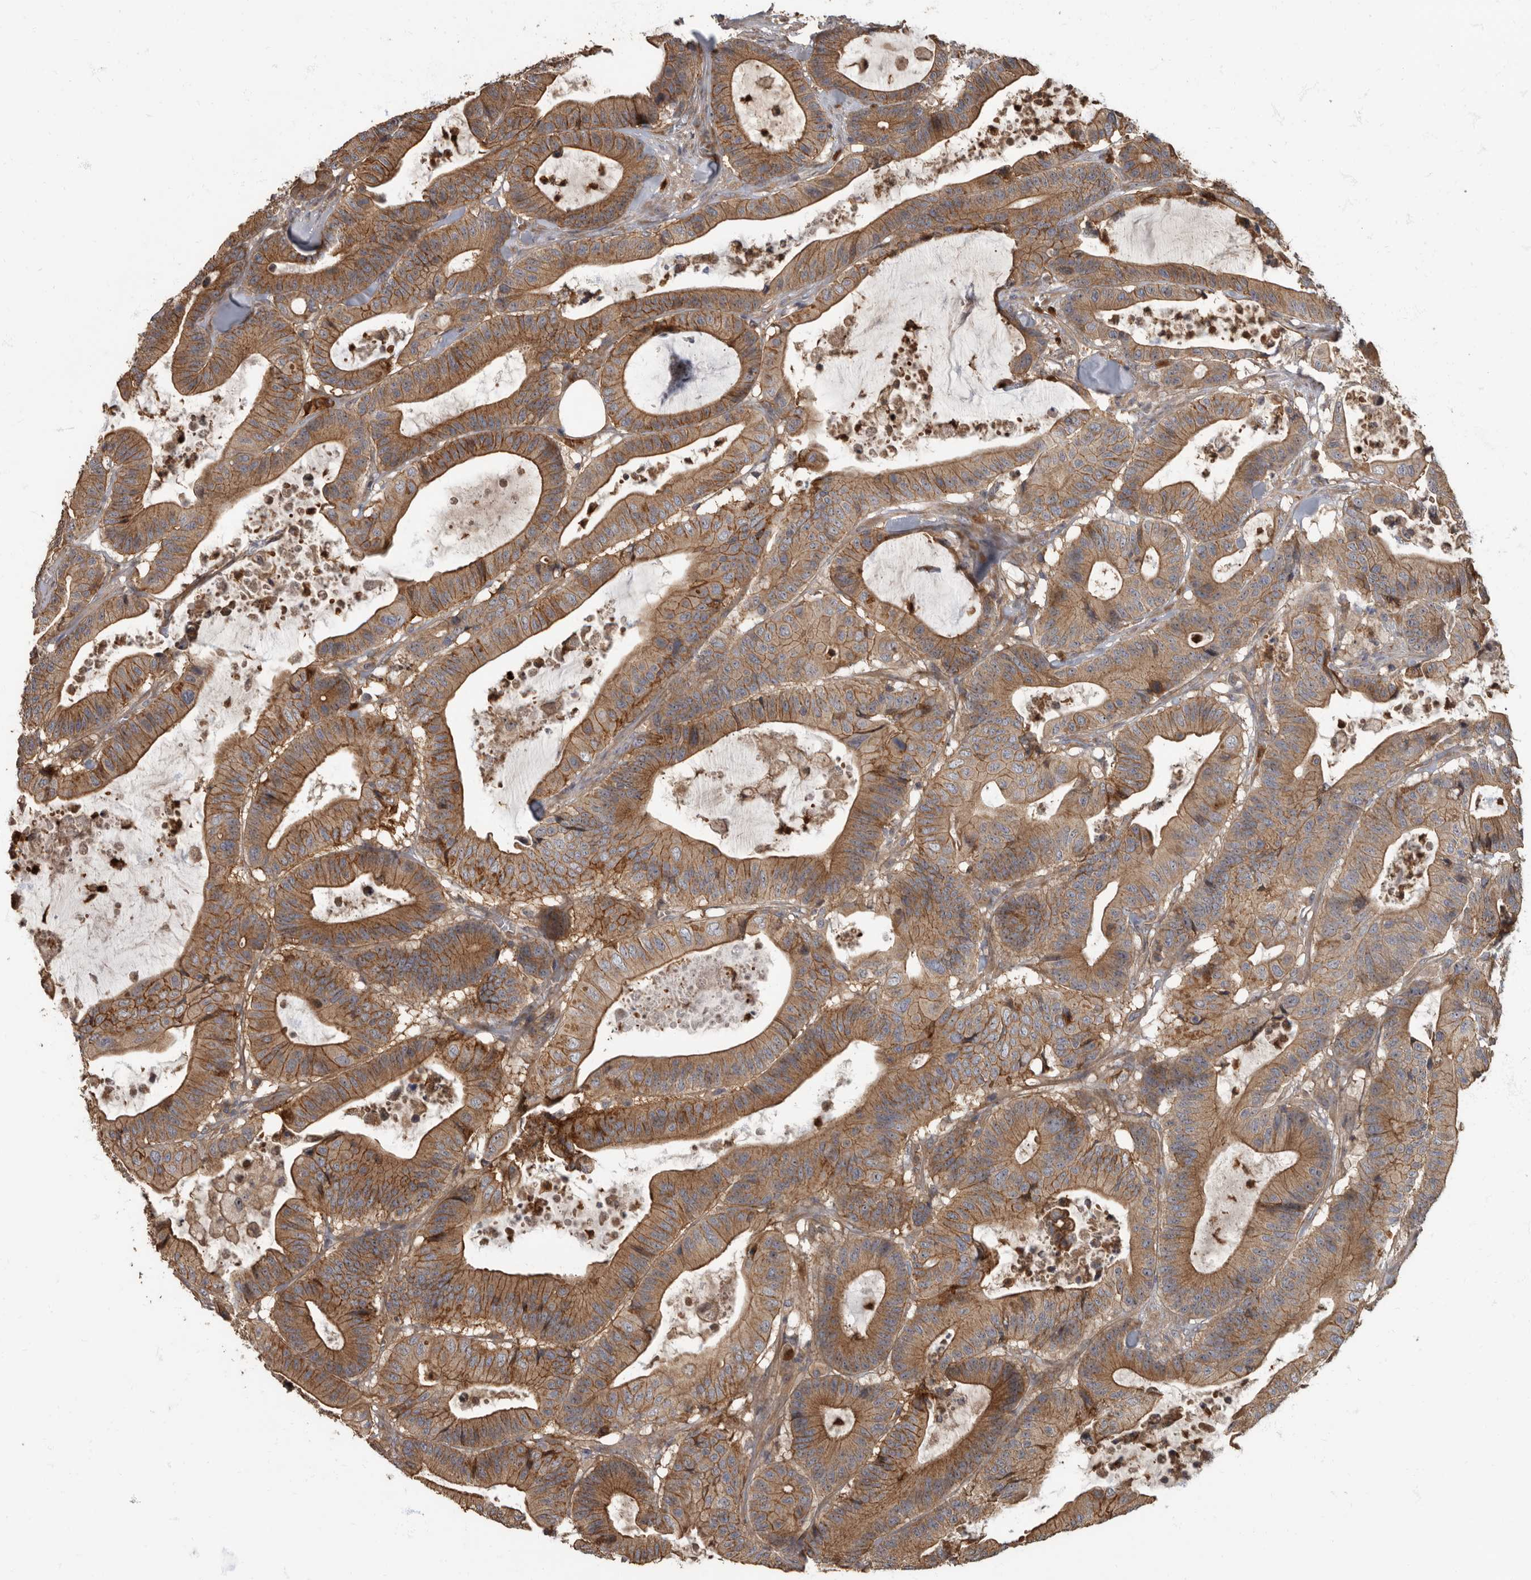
{"staining": {"intensity": "strong", "quantity": "25%-75%", "location": "cytoplasmic/membranous"}, "tissue": "colorectal cancer", "cell_type": "Tumor cells", "image_type": "cancer", "snomed": [{"axis": "morphology", "description": "Adenocarcinoma, NOS"}, {"axis": "topography", "description": "Colon"}], "caption": "This micrograph exhibits IHC staining of colorectal cancer (adenocarcinoma), with high strong cytoplasmic/membranous expression in about 25%-75% of tumor cells.", "gene": "DAAM1", "patient": {"sex": "female", "age": 84}}